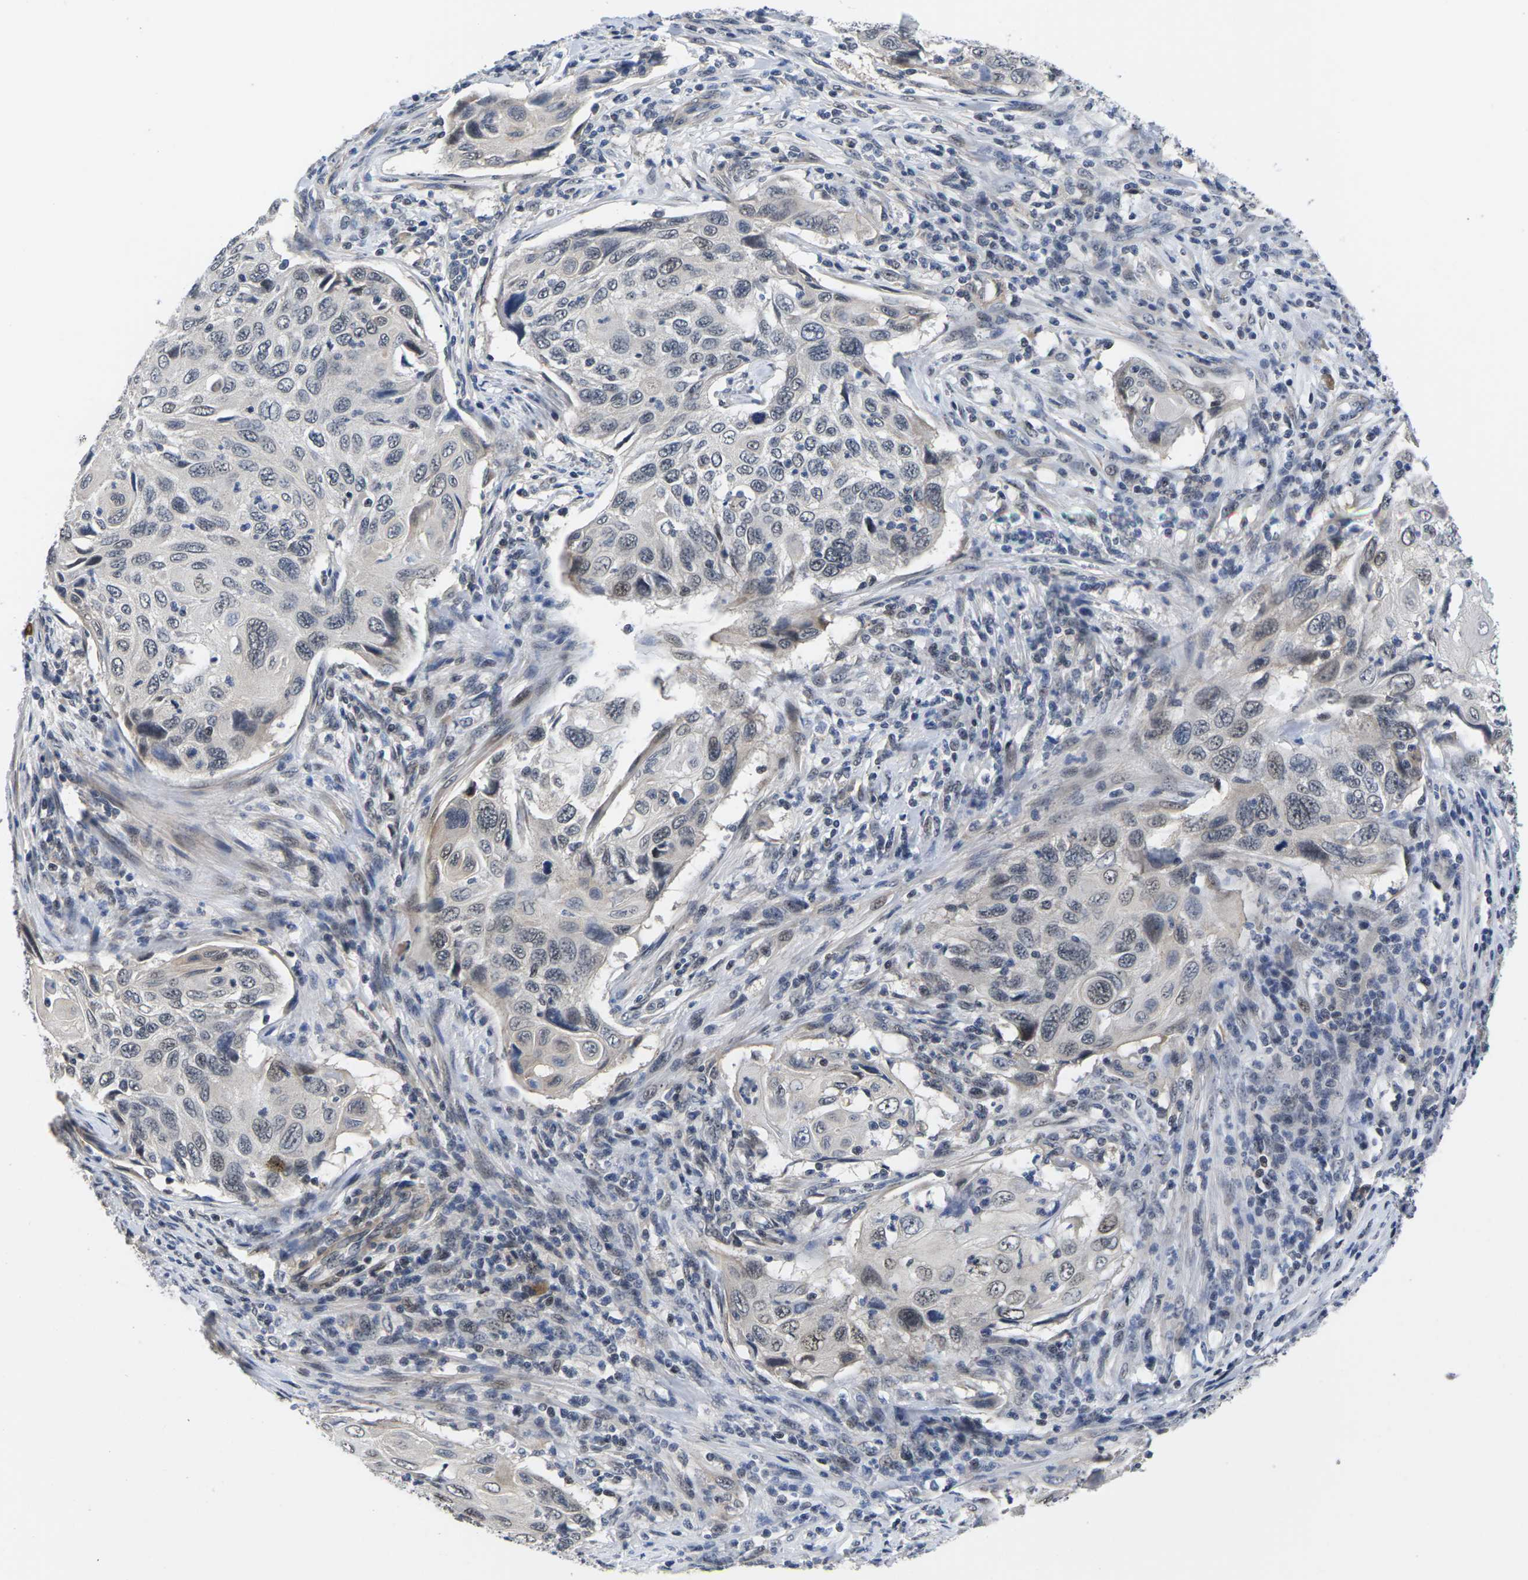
{"staining": {"intensity": "weak", "quantity": "<25%", "location": "nuclear"}, "tissue": "cervical cancer", "cell_type": "Tumor cells", "image_type": "cancer", "snomed": [{"axis": "morphology", "description": "Squamous cell carcinoma, NOS"}, {"axis": "topography", "description": "Cervix"}], "caption": "Protein analysis of cervical cancer (squamous cell carcinoma) displays no significant expression in tumor cells. (DAB (3,3'-diaminobenzidine) immunohistochemistry, high magnification).", "gene": "ST6GAL2", "patient": {"sex": "female", "age": 70}}